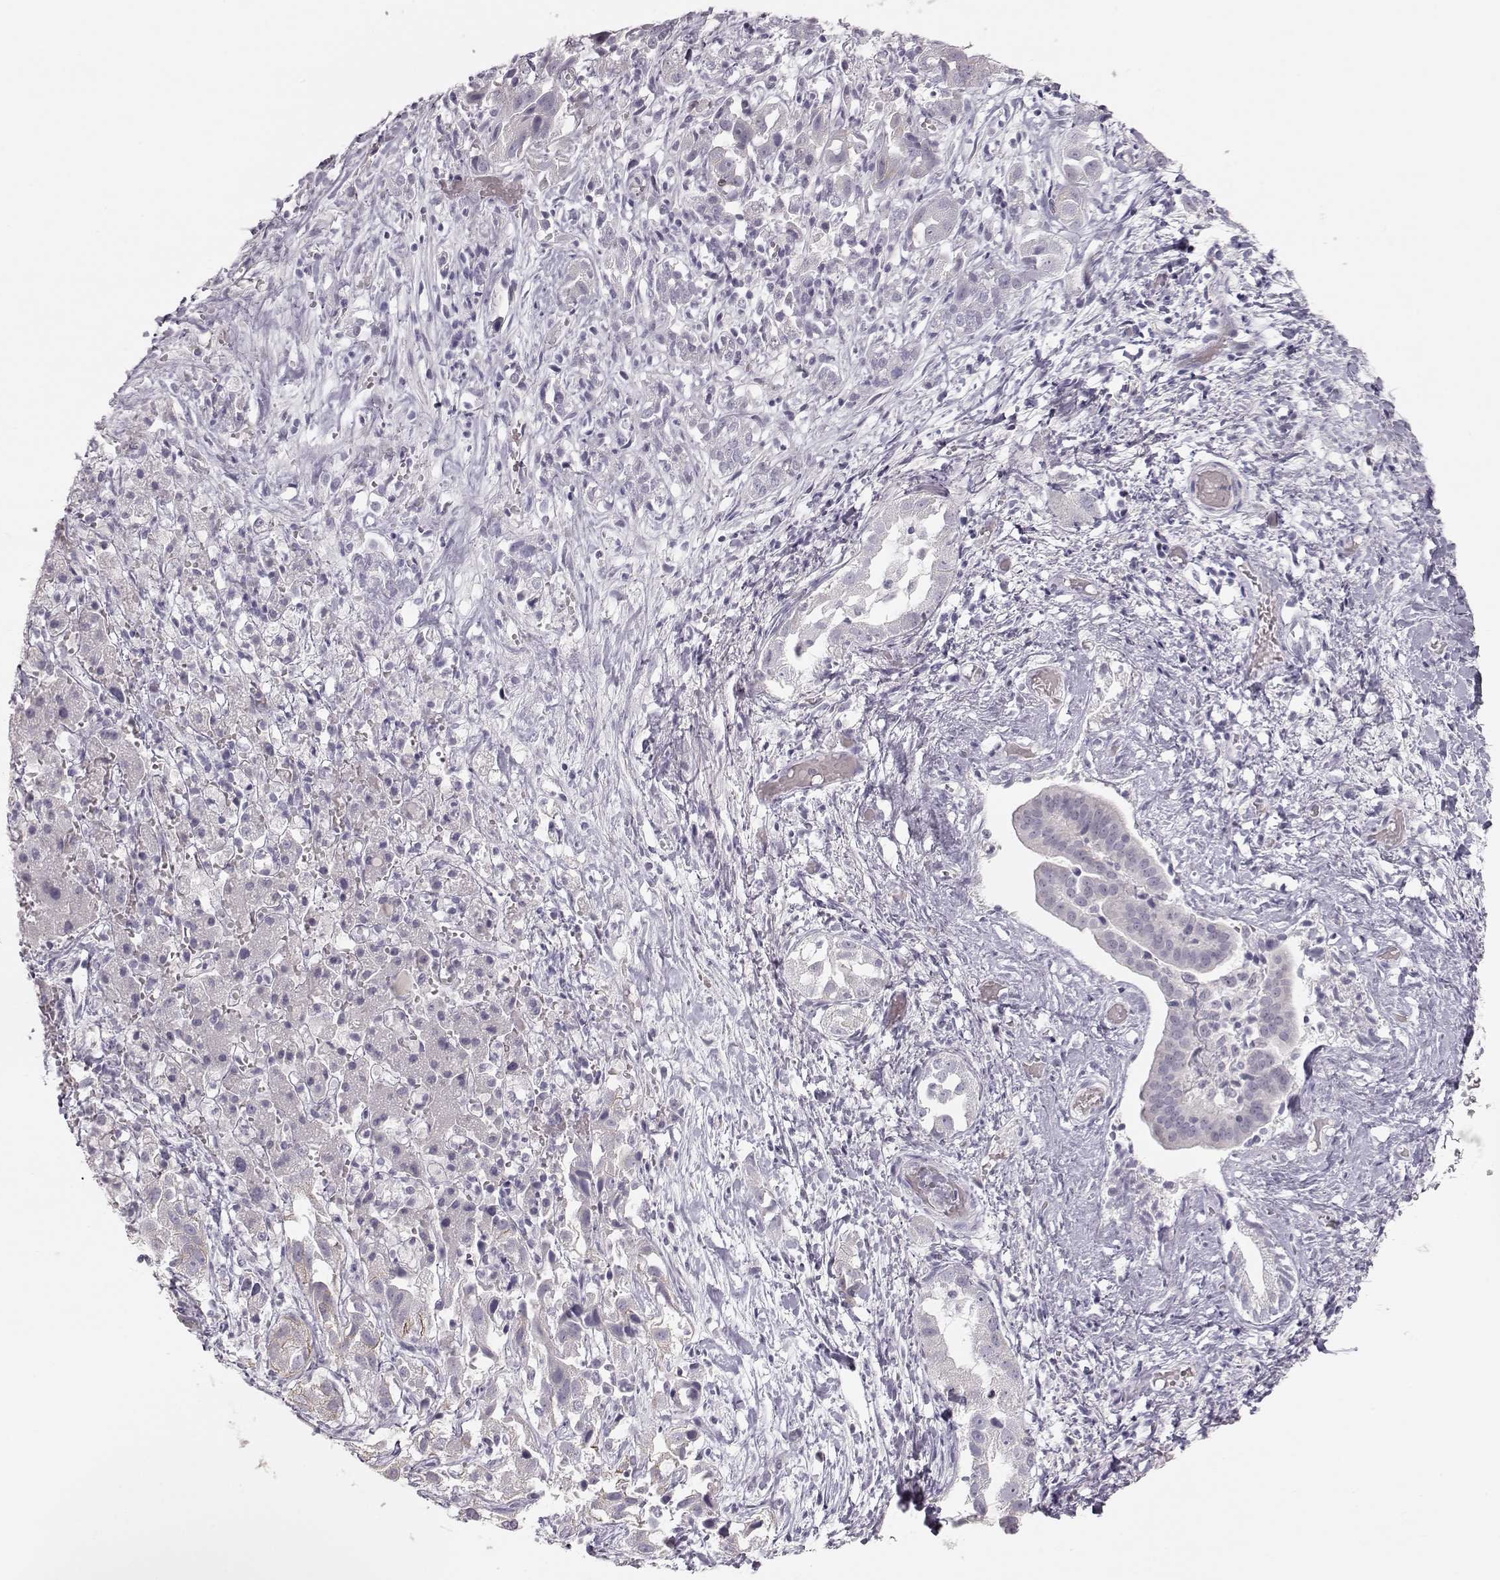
{"staining": {"intensity": "negative", "quantity": "none", "location": "none"}, "tissue": "liver cancer", "cell_type": "Tumor cells", "image_type": "cancer", "snomed": [{"axis": "morphology", "description": "Cholangiocarcinoma"}, {"axis": "topography", "description": "Liver"}], "caption": "The immunohistochemistry histopathology image has no significant expression in tumor cells of liver cancer tissue.", "gene": "FAM205A", "patient": {"sex": "female", "age": 52}}